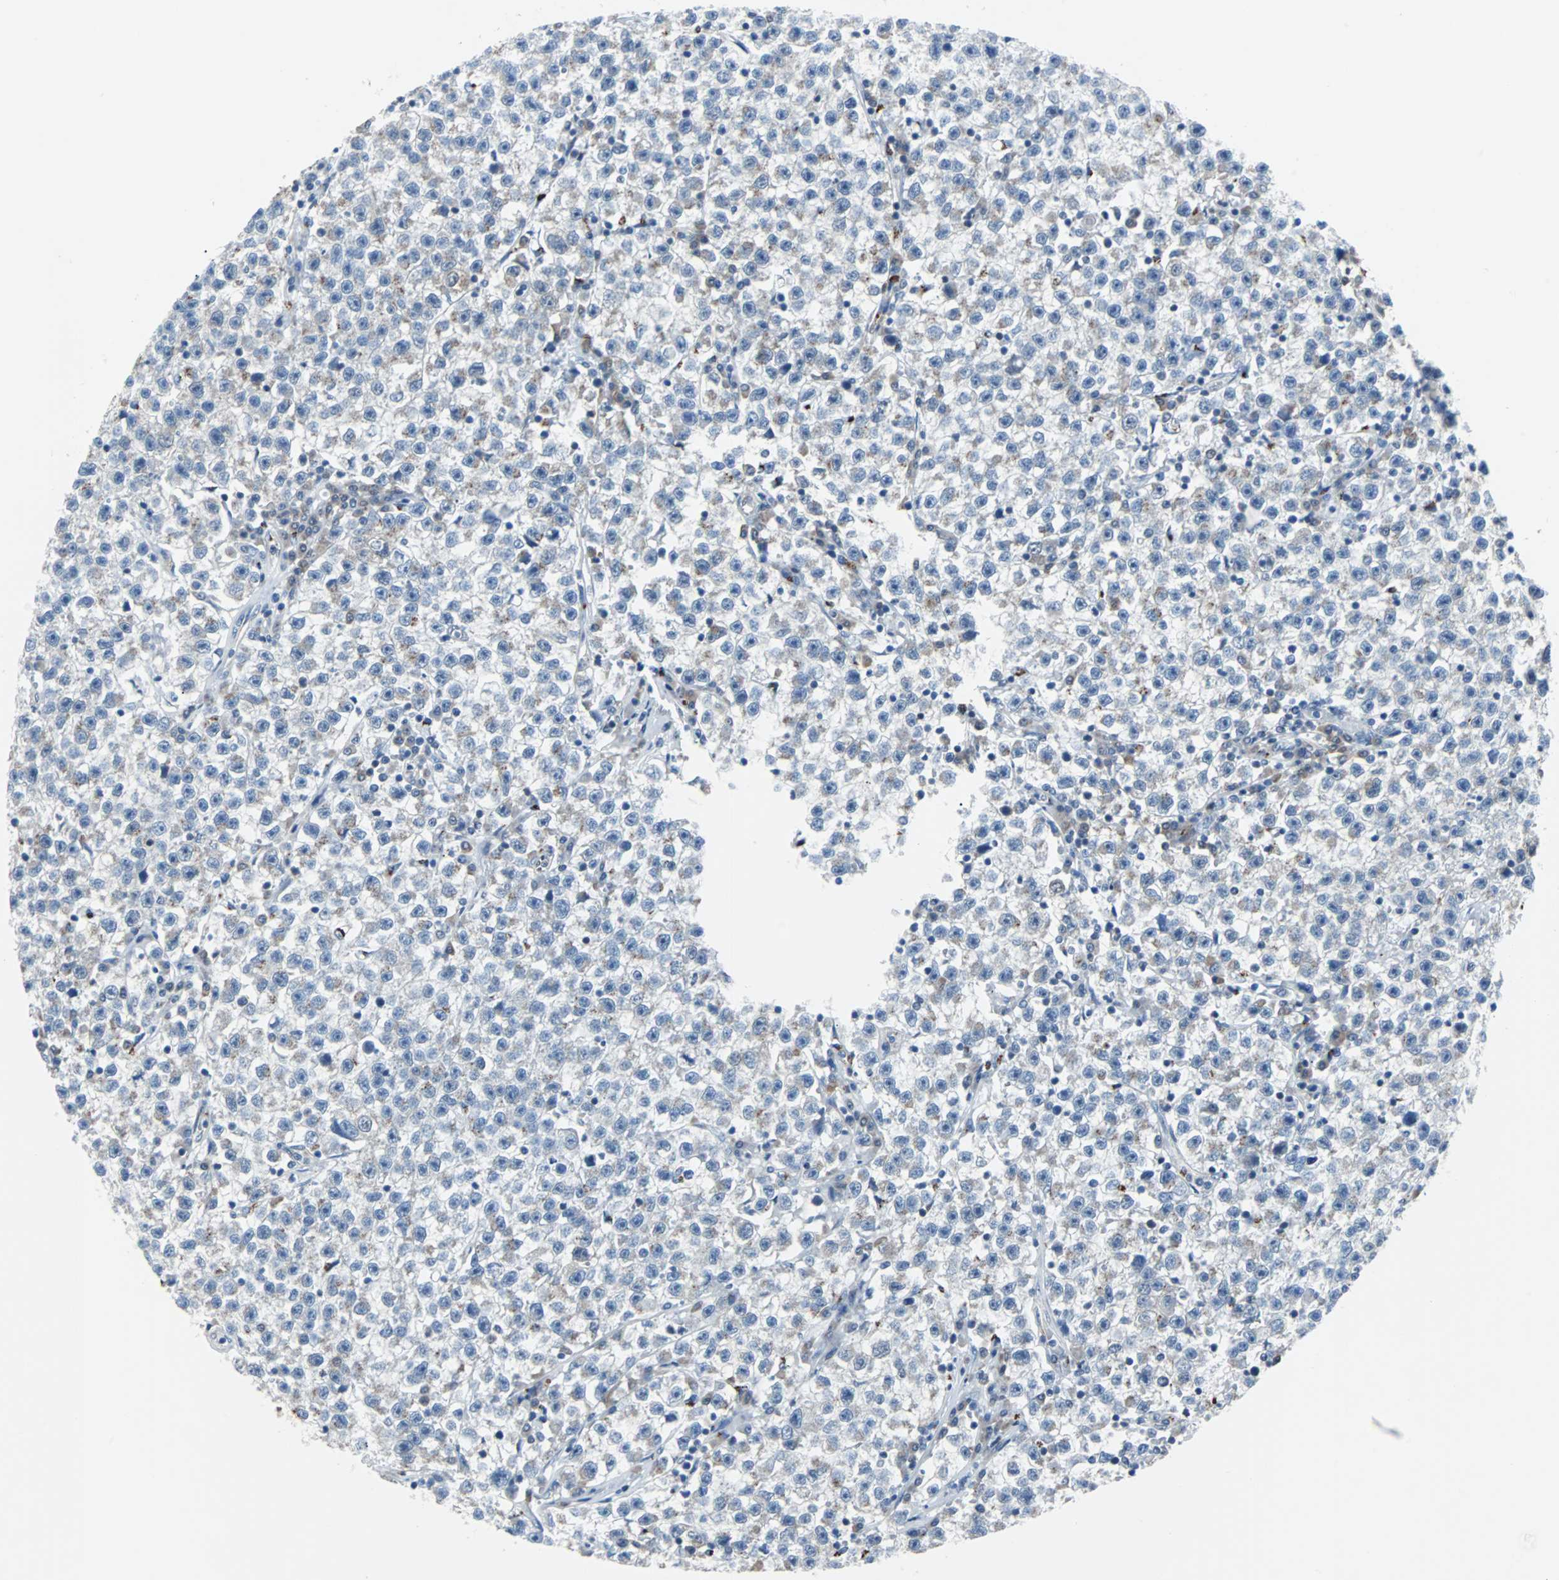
{"staining": {"intensity": "weak", "quantity": "<25%", "location": "cytoplasmic/membranous"}, "tissue": "testis cancer", "cell_type": "Tumor cells", "image_type": "cancer", "snomed": [{"axis": "morphology", "description": "Seminoma, NOS"}, {"axis": "topography", "description": "Testis"}], "caption": "This is an immunohistochemistry micrograph of testis cancer. There is no expression in tumor cells.", "gene": "MAP2K6", "patient": {"sex": "male", "age": 22}}